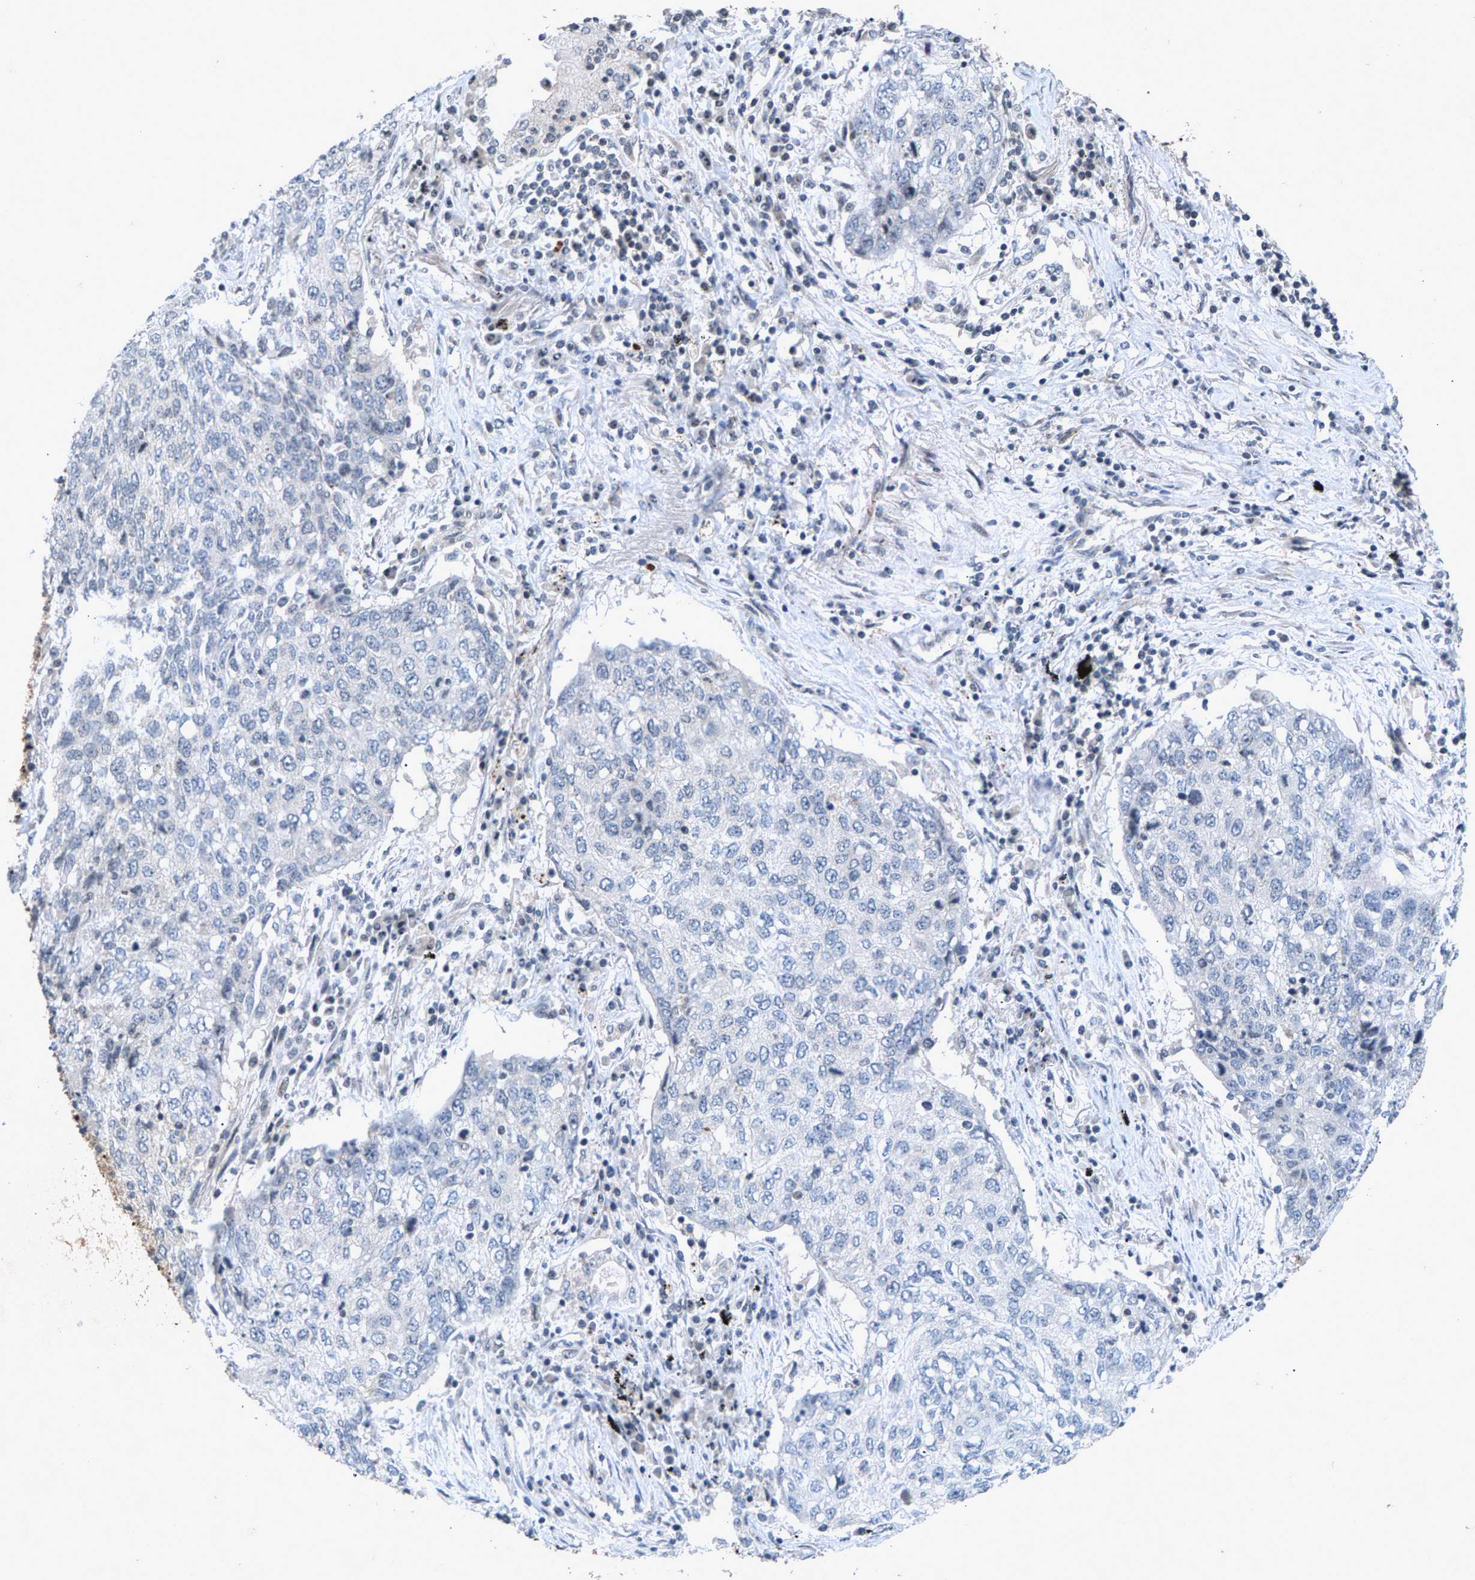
{"staining": {"intensity": "negative", "quantity": "none", "location": "none"}, "tissue": "lung cancer", "cell_type": "Tumor cells", "image_type": "cancer", "snomed": [{"axis": "morphology", "description": "Squamous cell carcinoma, NOS"}, {"axis": "topography", "description": "Lung"}], "caption": "DAB immunohistochemical staining of human lung squamous cell carcinoma reveals no significant positivity in tumor cells.", "gene": "ZPR1", "patient": {"sex": "female", "age": 63}}